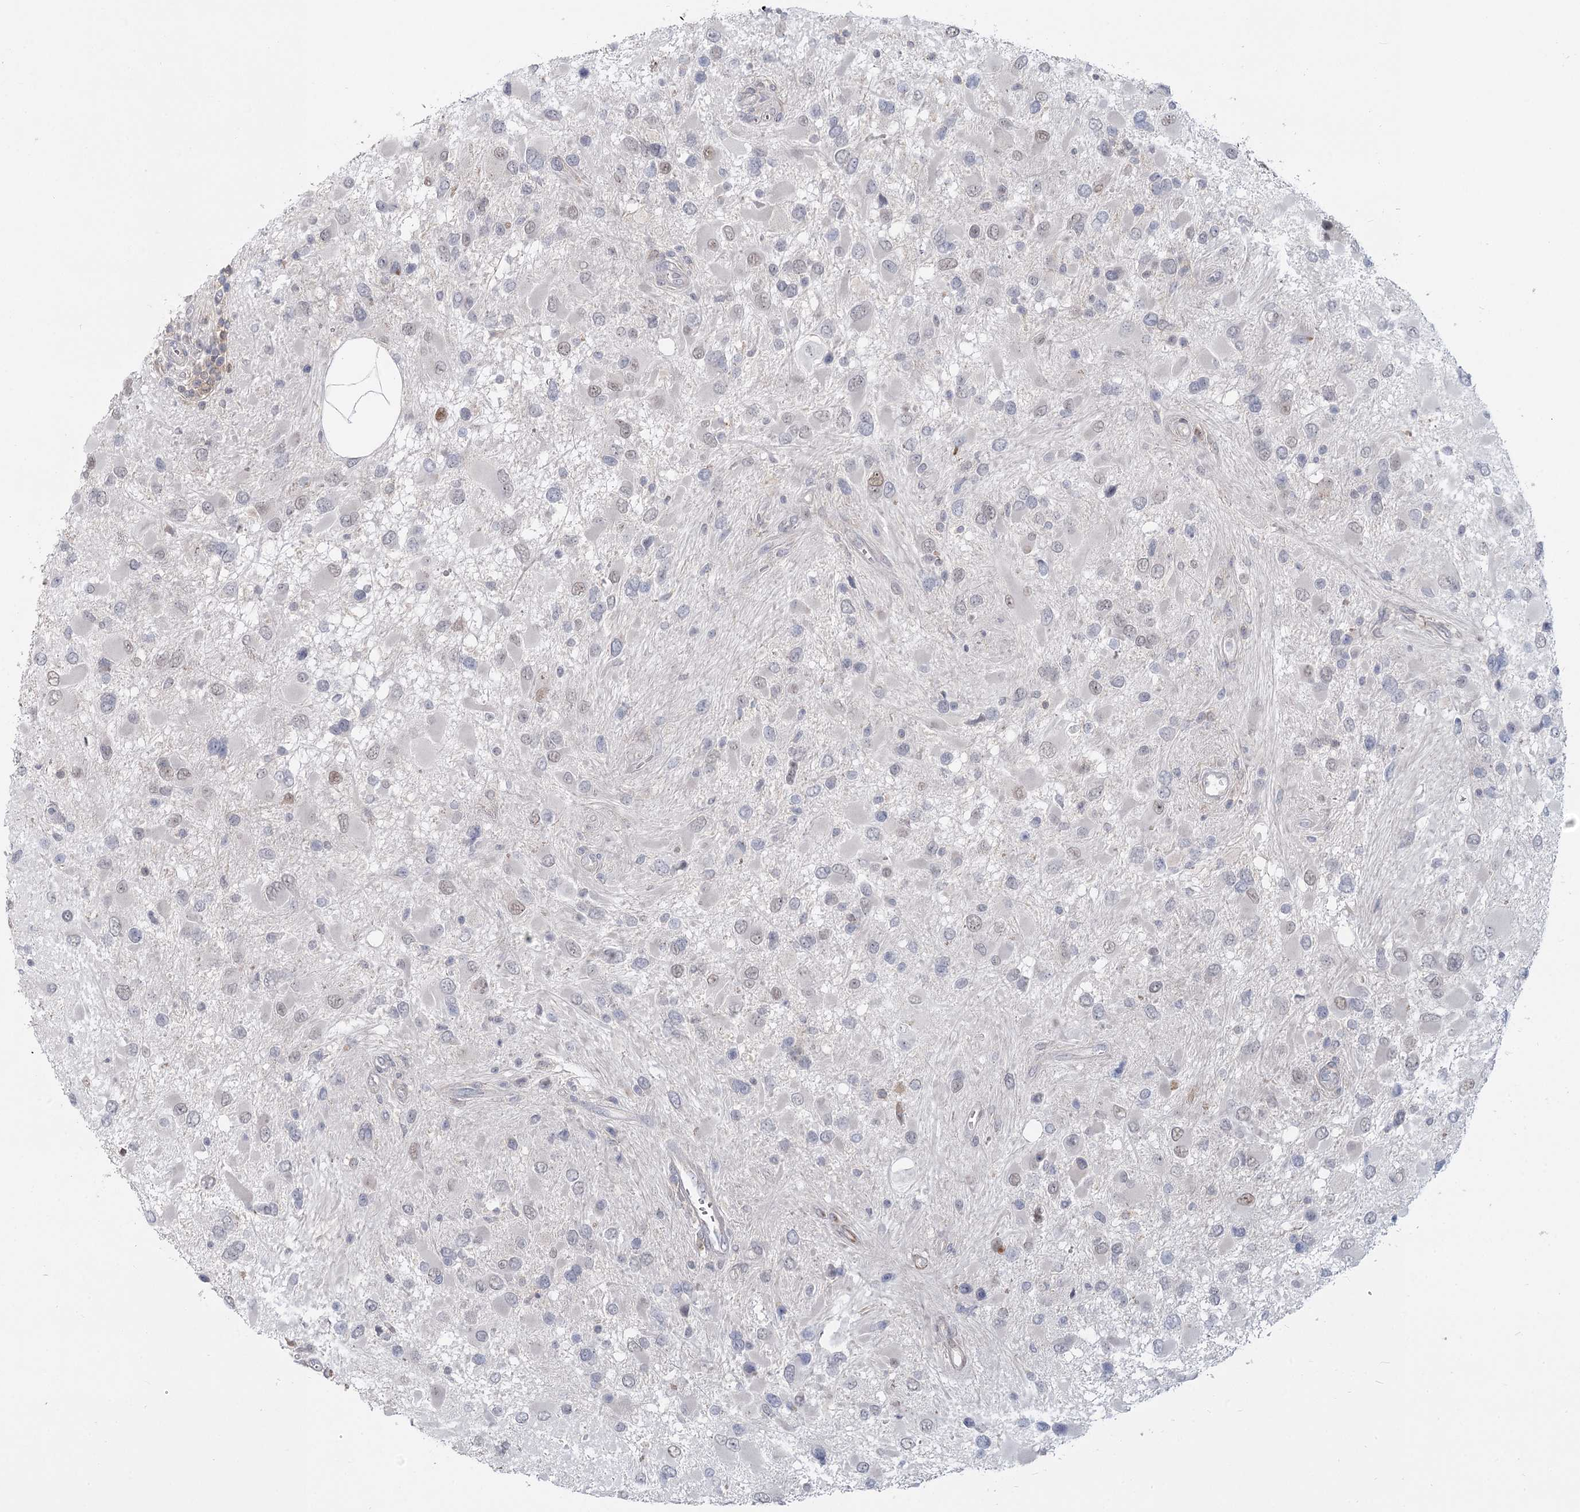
{"staining": {"intensity": "weak", "quantity": "<25%", "location": "nuclear"}, "tissue": "glioma", "cell_type": "Tumor cells", "image_type": "cancer", "snomed": [{"axis": "morphology", "description": "Glioma, malignant, High grade"}, {"axis": "topography", "description": "Brain"}], "caption": "Glioma was stained to show a protein in brown. There is no significant expression in tumor cells.", "gene": "USP11", "patient": {"sex": "male", "age": 53}}